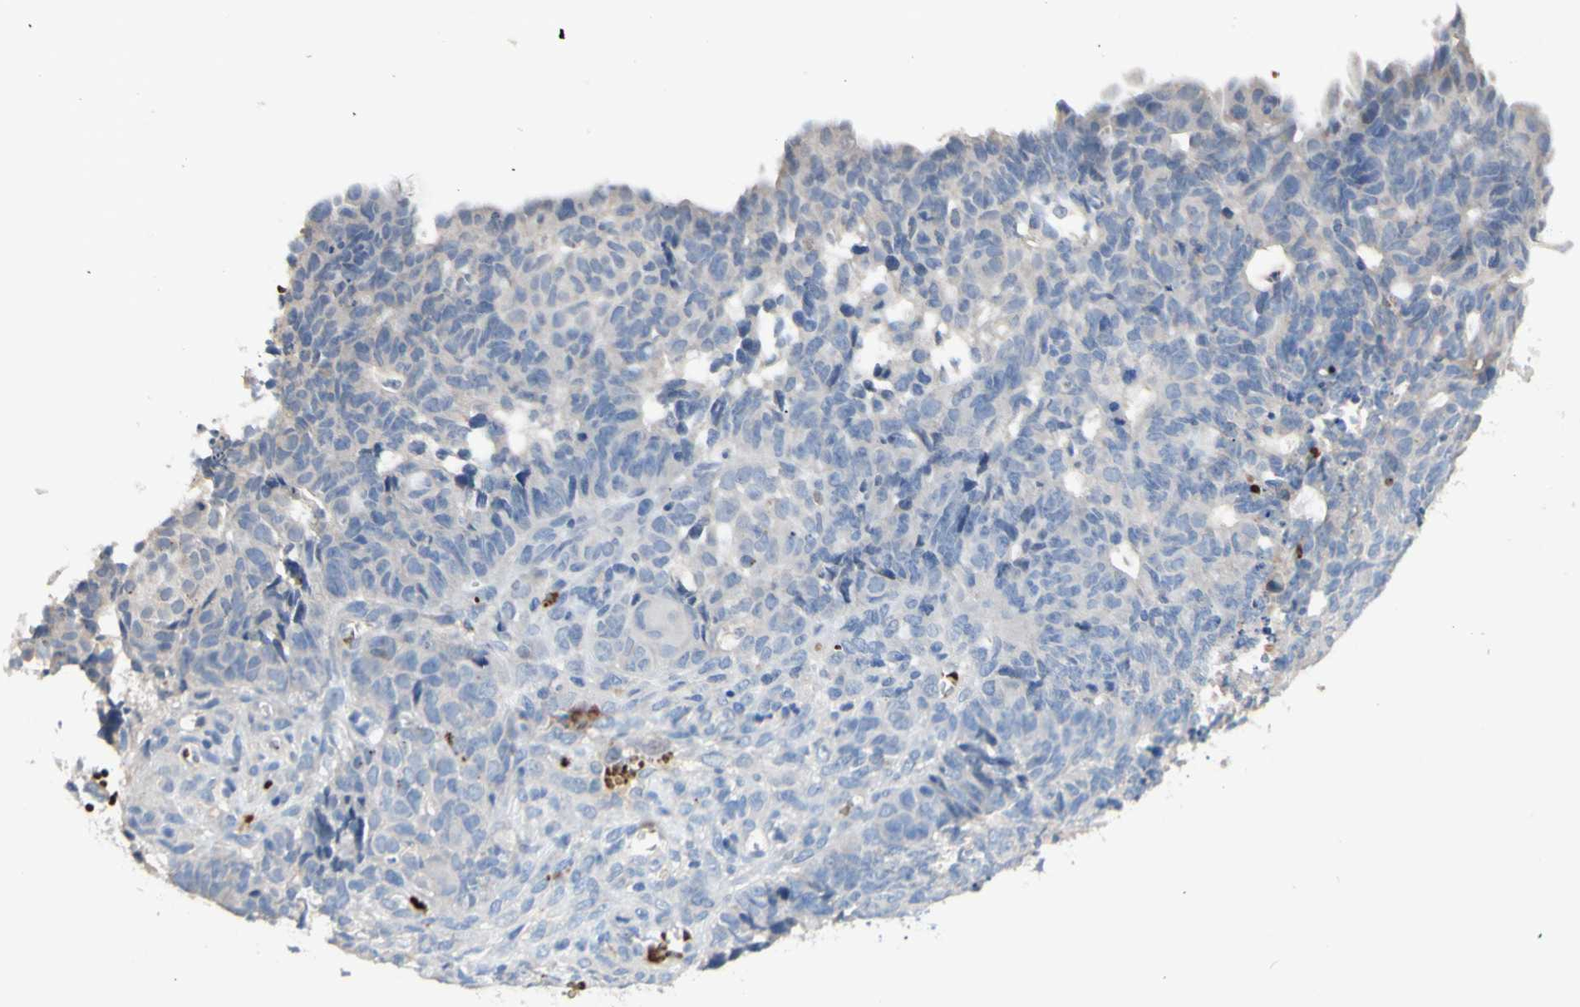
{"staining": {"intensity": "negative", "quantity": "none", "location": "none"}, "tissue": "endometrial cancer", "cell_type": "Tumor cells", "image_type": "cancer", "snomed": [{"axis": "morphology", "description": "Adenocarcinoma, NOS"}, {"axis": "topography", "description": "Endometrium"}], "caption": "The IHC histopathology image has no significant expression in tumor cells of endometrial cancer tissue.", "gene": "CDON", "patient": {"sex": "female", "age": 32}}